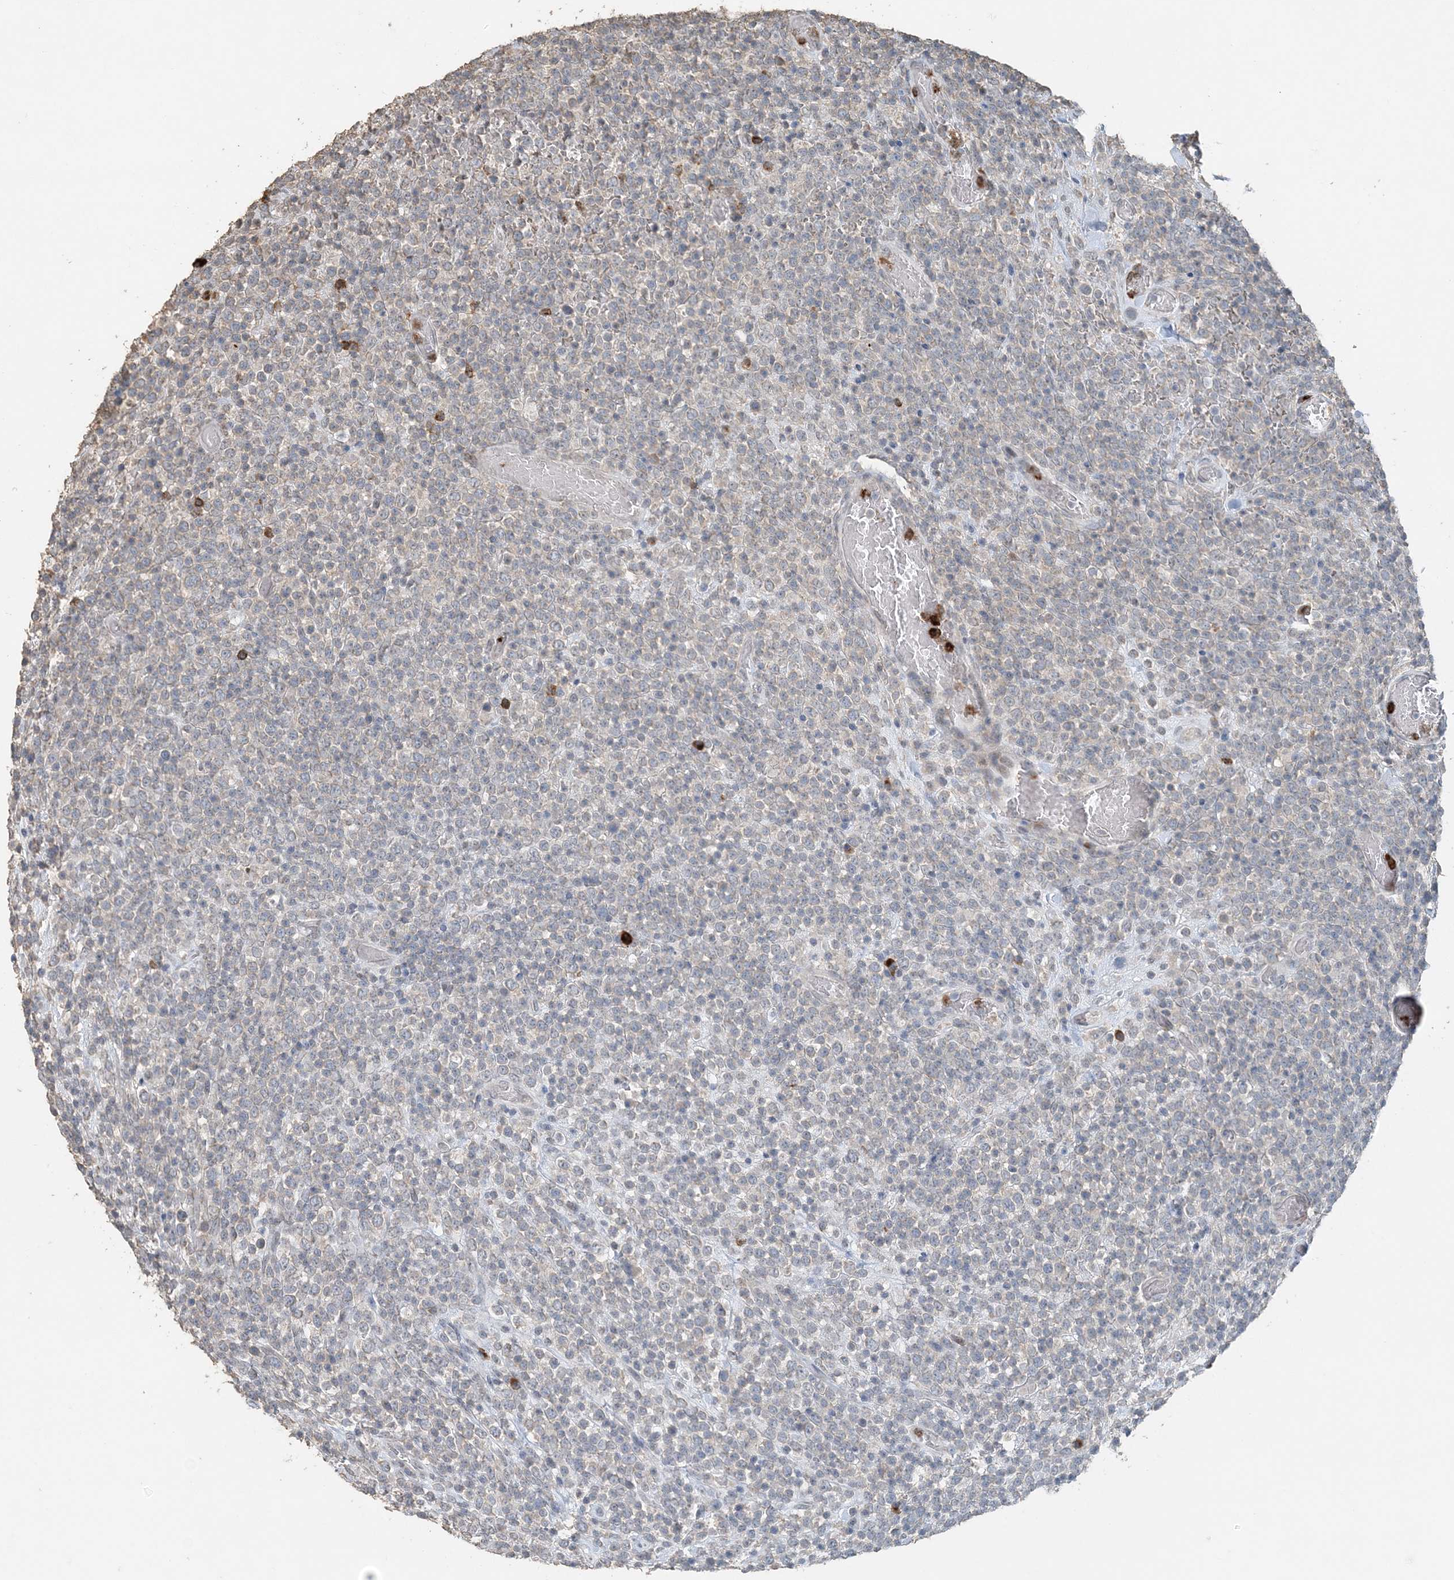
{"staining": {"intensity": "weak", "quantity": "<25%", "location": "cytoplasmic/membranous"}, "tissue": "lymphoma", "cell_type": "Tumor cells", "image_type": "cancer", "snomed": [{"axis": "morphology", "description": "Malignant lymphoma, non-Hodgkin's type, High grade"}, {"axis": "topography", "description": "Colon"}], "caption": "This is an immunohistochemistry (IHC) micrograph of lymphoma. There is no positivity in tumor cells.", "gene": "FAM110A", "patient": {"sex": "female", "age": 53}}